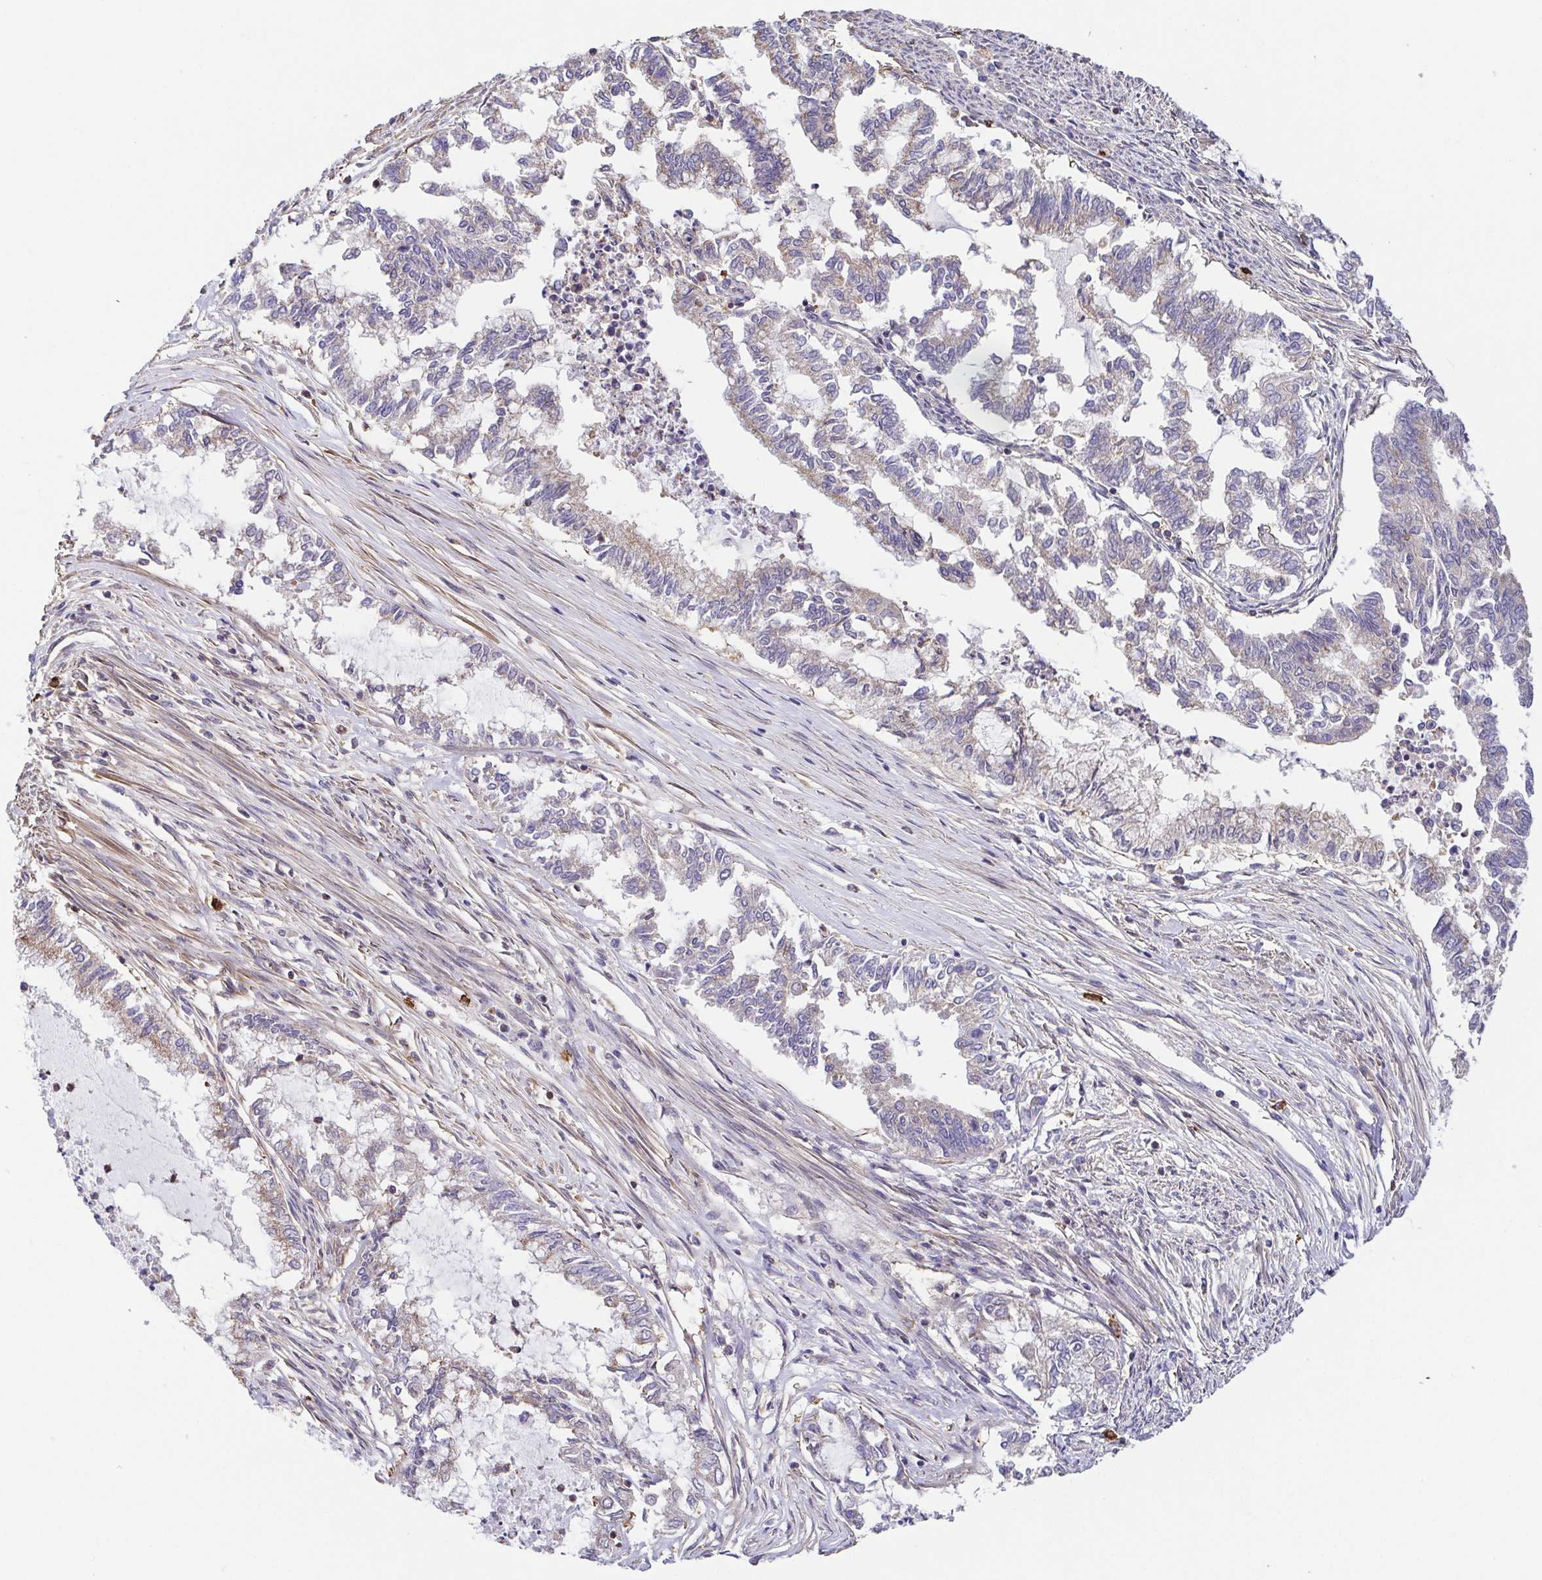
{"staining": {"intensity": "weak", "quantity": "25%-75%", "location": "cytoplasmic/membranous"}, "tissue": "endometrial cancer", "cell_type": "Tumor cells", "image_type": "cancer", "snomed": [{"axis": "morphology", "description": "Adenocarcinoma, NOS"}, {"axis": "topography", "description": "Endometrium"}], "caption": "Tumor cells display low levels of weak cytoplasmic/membranous expression in approximately 25%-75% of cells in human endometrial cancer. The protein of interest is shown in brown color, while the nuclei are stained blue.", "gene": "PREPL", "patient": {"sex": "female", "age": 79}}